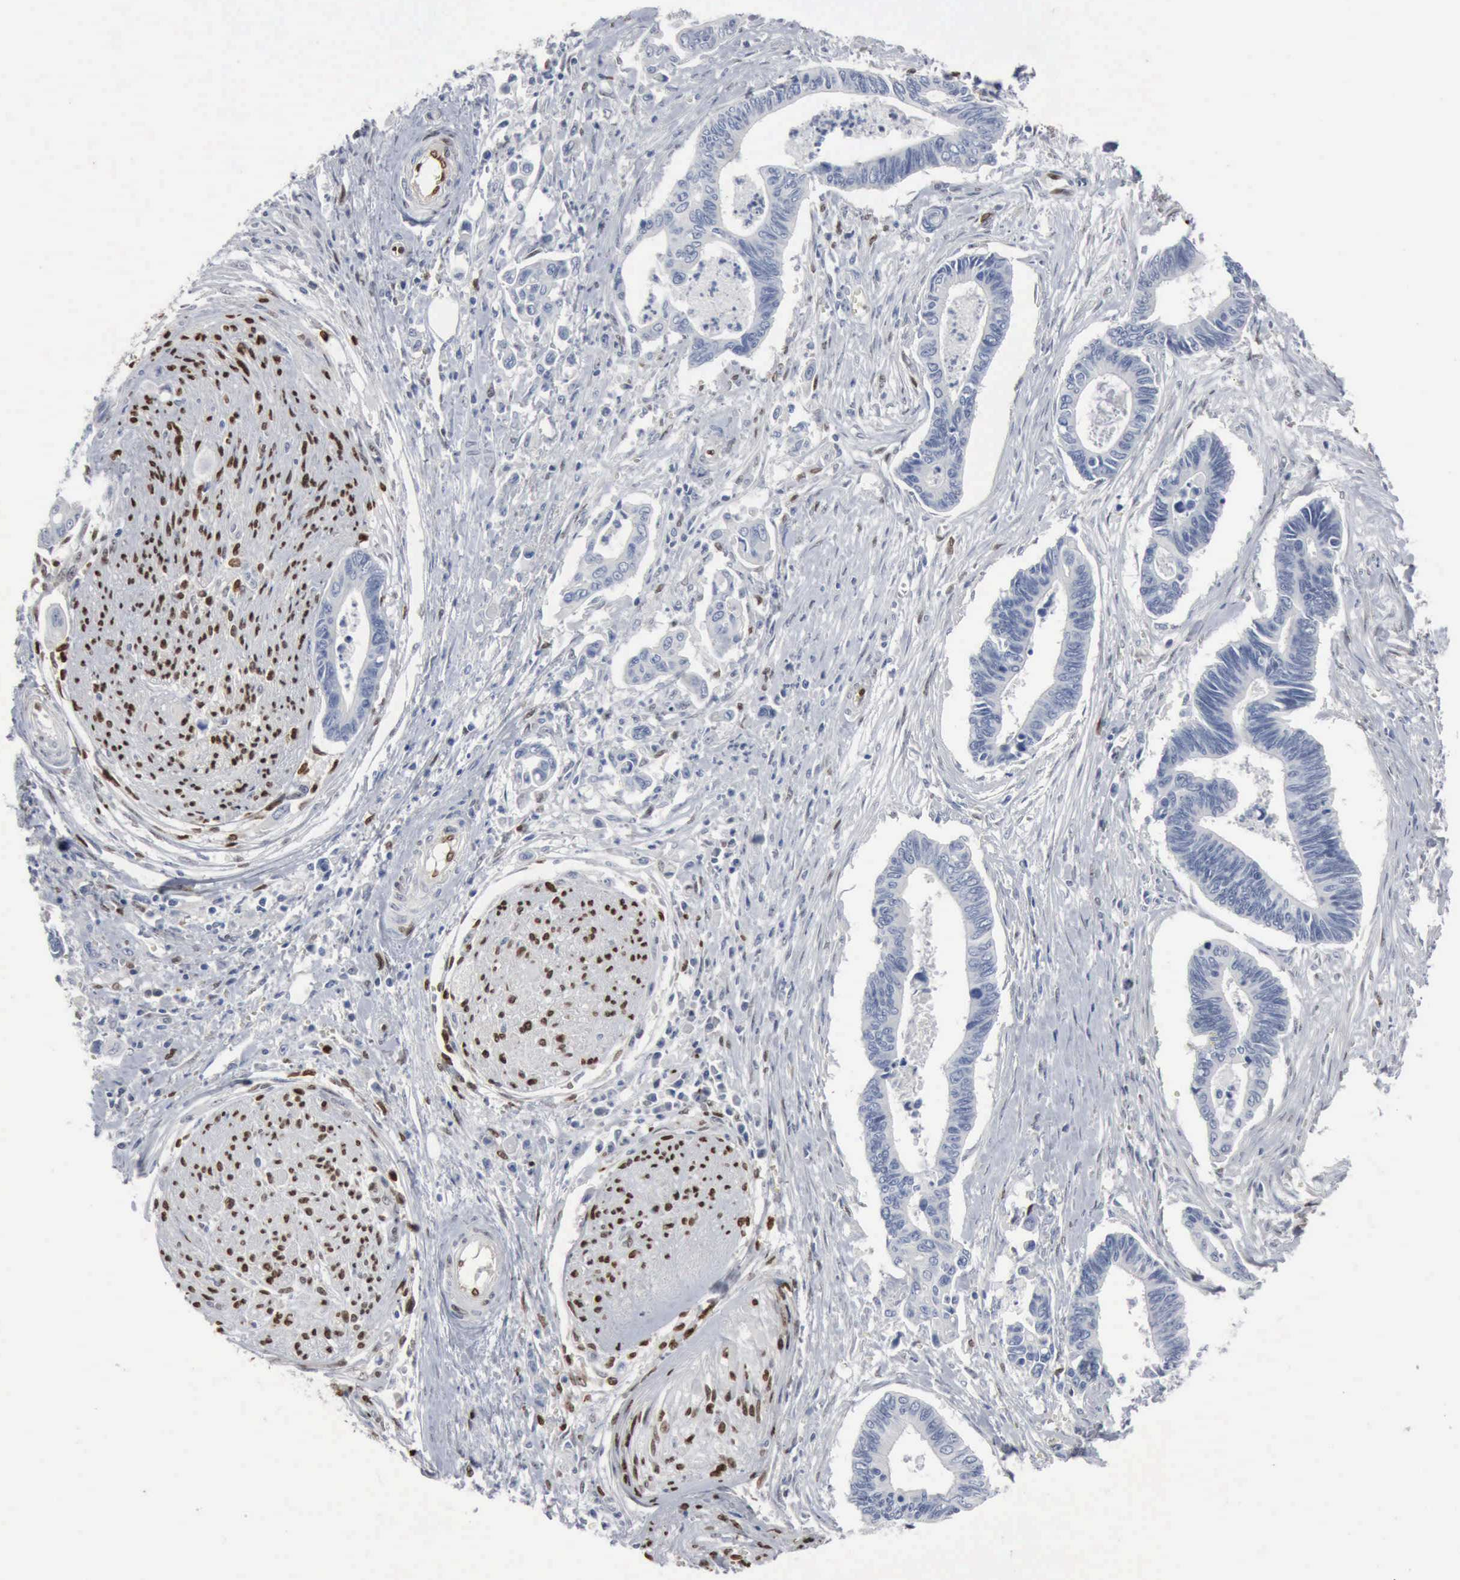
{"staining": {"intensity": "negative", "quantity": "none", "location": "none"}, "tissue": "pancreatic cancer", "cell_type": "Tumor cells", "image_type": "cancer", "snomed": [{"axis": "morphology", "description": "Adenocarcinoma, NOS"}, {"axis": "topography", "description": "Pancreas"}], "caption": "IHC micrograph of human pancreatic cancer (adenocarcinoma) stained for a protein (brown), which displays no positivity in tumor cells.", "gene": "FGF2", "patient": {"sex": "female", "age": 70}}